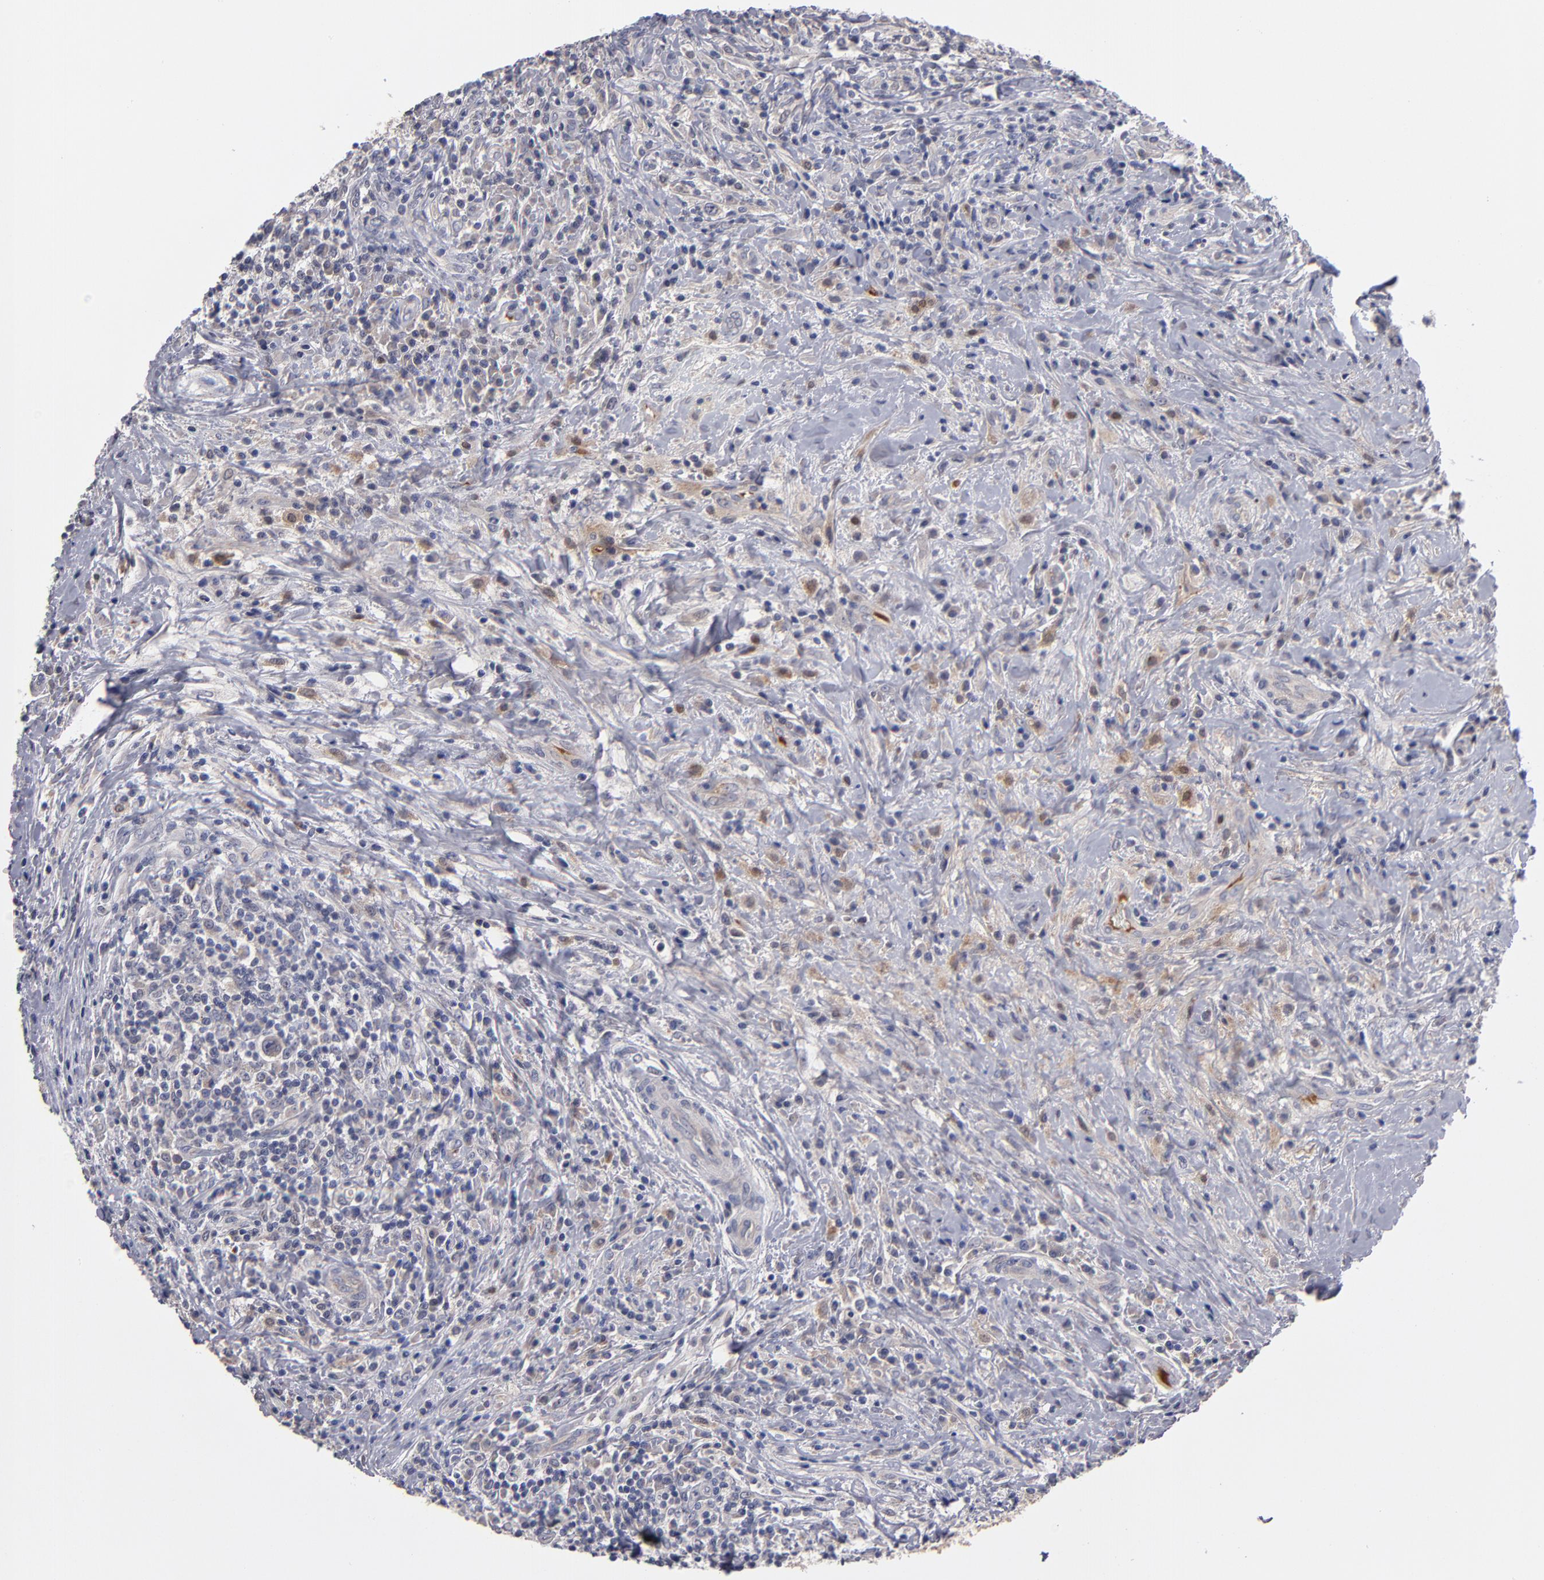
{"staining": {"intensity": "negative", "quantity": "none", "location": "none"}, "tissue": "lymphoma", "cell_type": "Tumor cells", "image_type": "cancer", "snomed": [{"axis": "morphology", "description": "Hodgkin's disease, NOS"}, {"axis": "topography", "description": "Lymph node"}], "caption": "High magnification brightfield microscopy of Hodgkin's disease stained with DAB (brown) and counterstained with hematoxylin (blue): tumor cells show no significant positivity.", "gene": "EXD2", "patient": {"sex": "female", "age": 25}}